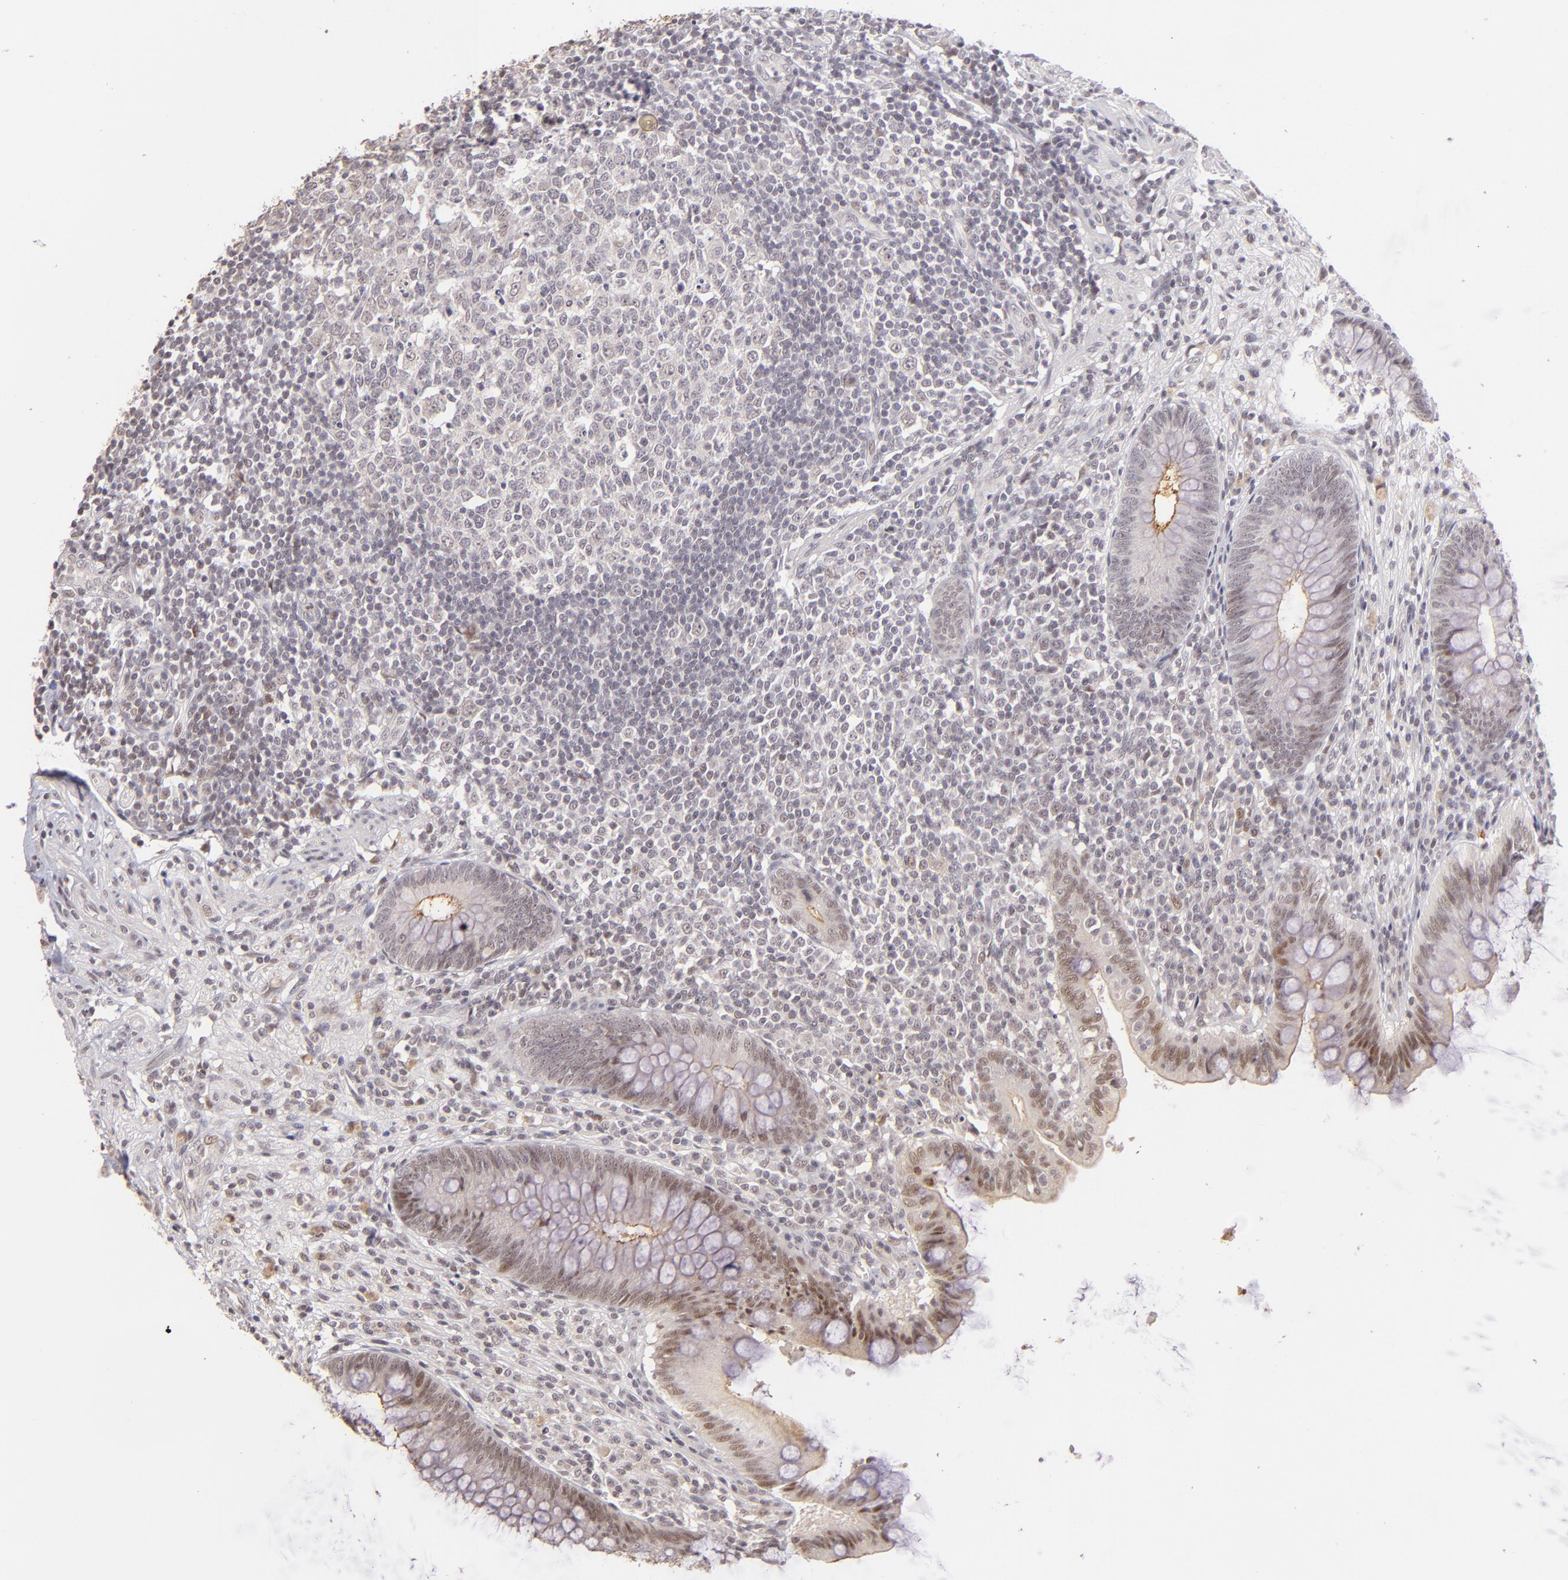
{"staining": {"intensity": "weak", "quantity": "<25%", "location": "nuclear"}, "tissue": "appendix", "cell_type": "Glandular cells", "image_type": "normal", "snomed": [{"axis": "morphology", "description": "Normal tissue, NOS"}, {"axis": "topography", "description": "Appendix"}], "caption": "Immunohistochemistry (IHC) of normal human appendix shows no staining in glandular cells. The staining is performed using DAB brown chromogen with nuclei counter-stained in using hematoxylin.", "gene": "RARB", "patient": {"sex": "female", "age": 66}}